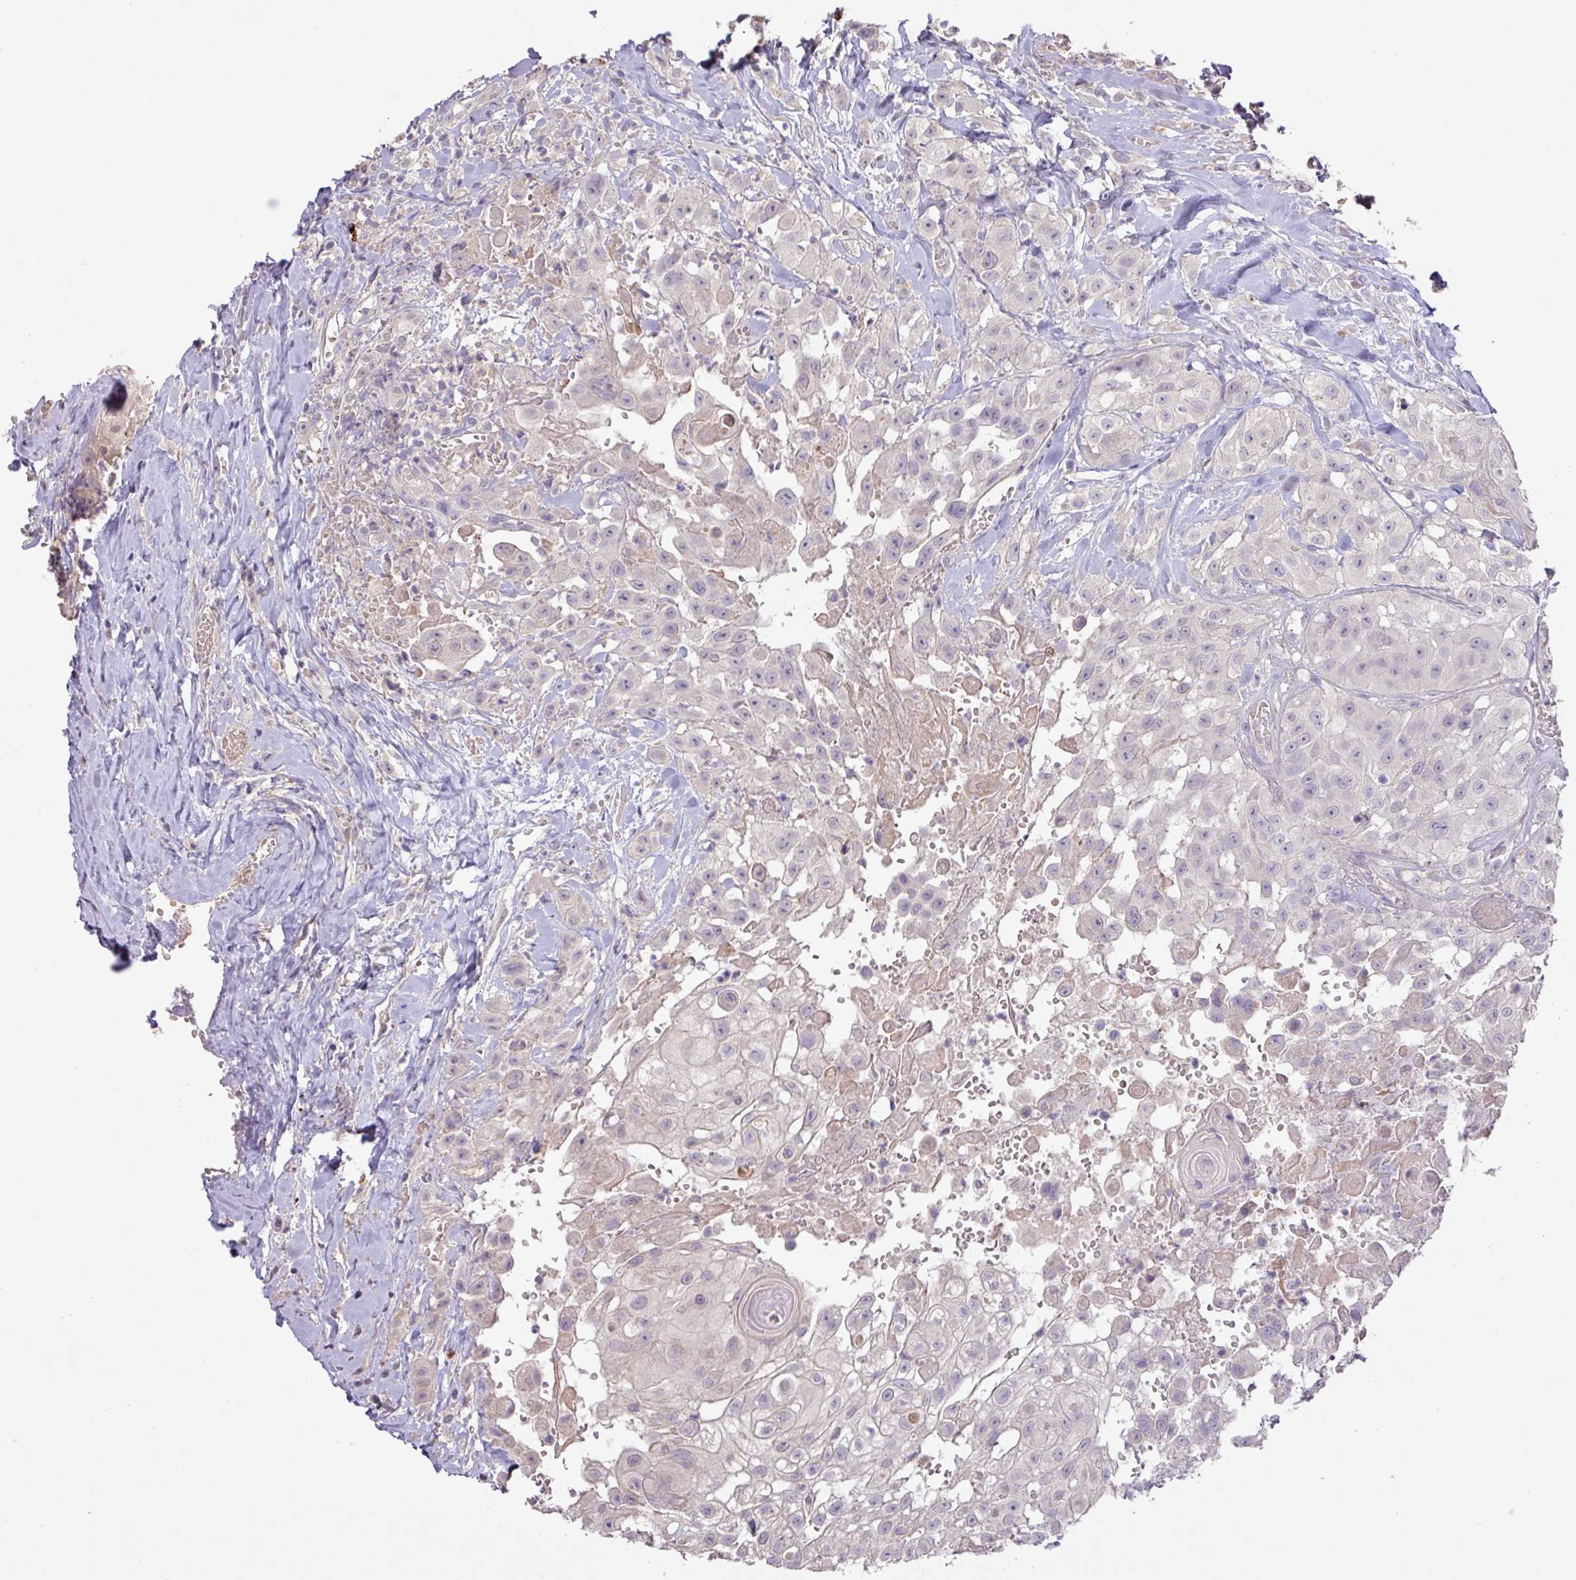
{"staining": {"intensity": "negative", "quantity": "none", "location": "none"}, "tissue": "head and neck cancer", "cell_type": "Tumor cells", "image_type": "cancer", "snomed": [{"axis": "morphology", "description": "Squamous cell carcinoma, NOS"}, {"axis": "topography", "description": "Head-Neck"}], "caption": "There is no significant staining in tumor cells of head and neck cancer. Nuclei are stained in blue.", "gene": "PRADC1", "patient": {"sex": "male", "age": 83}}